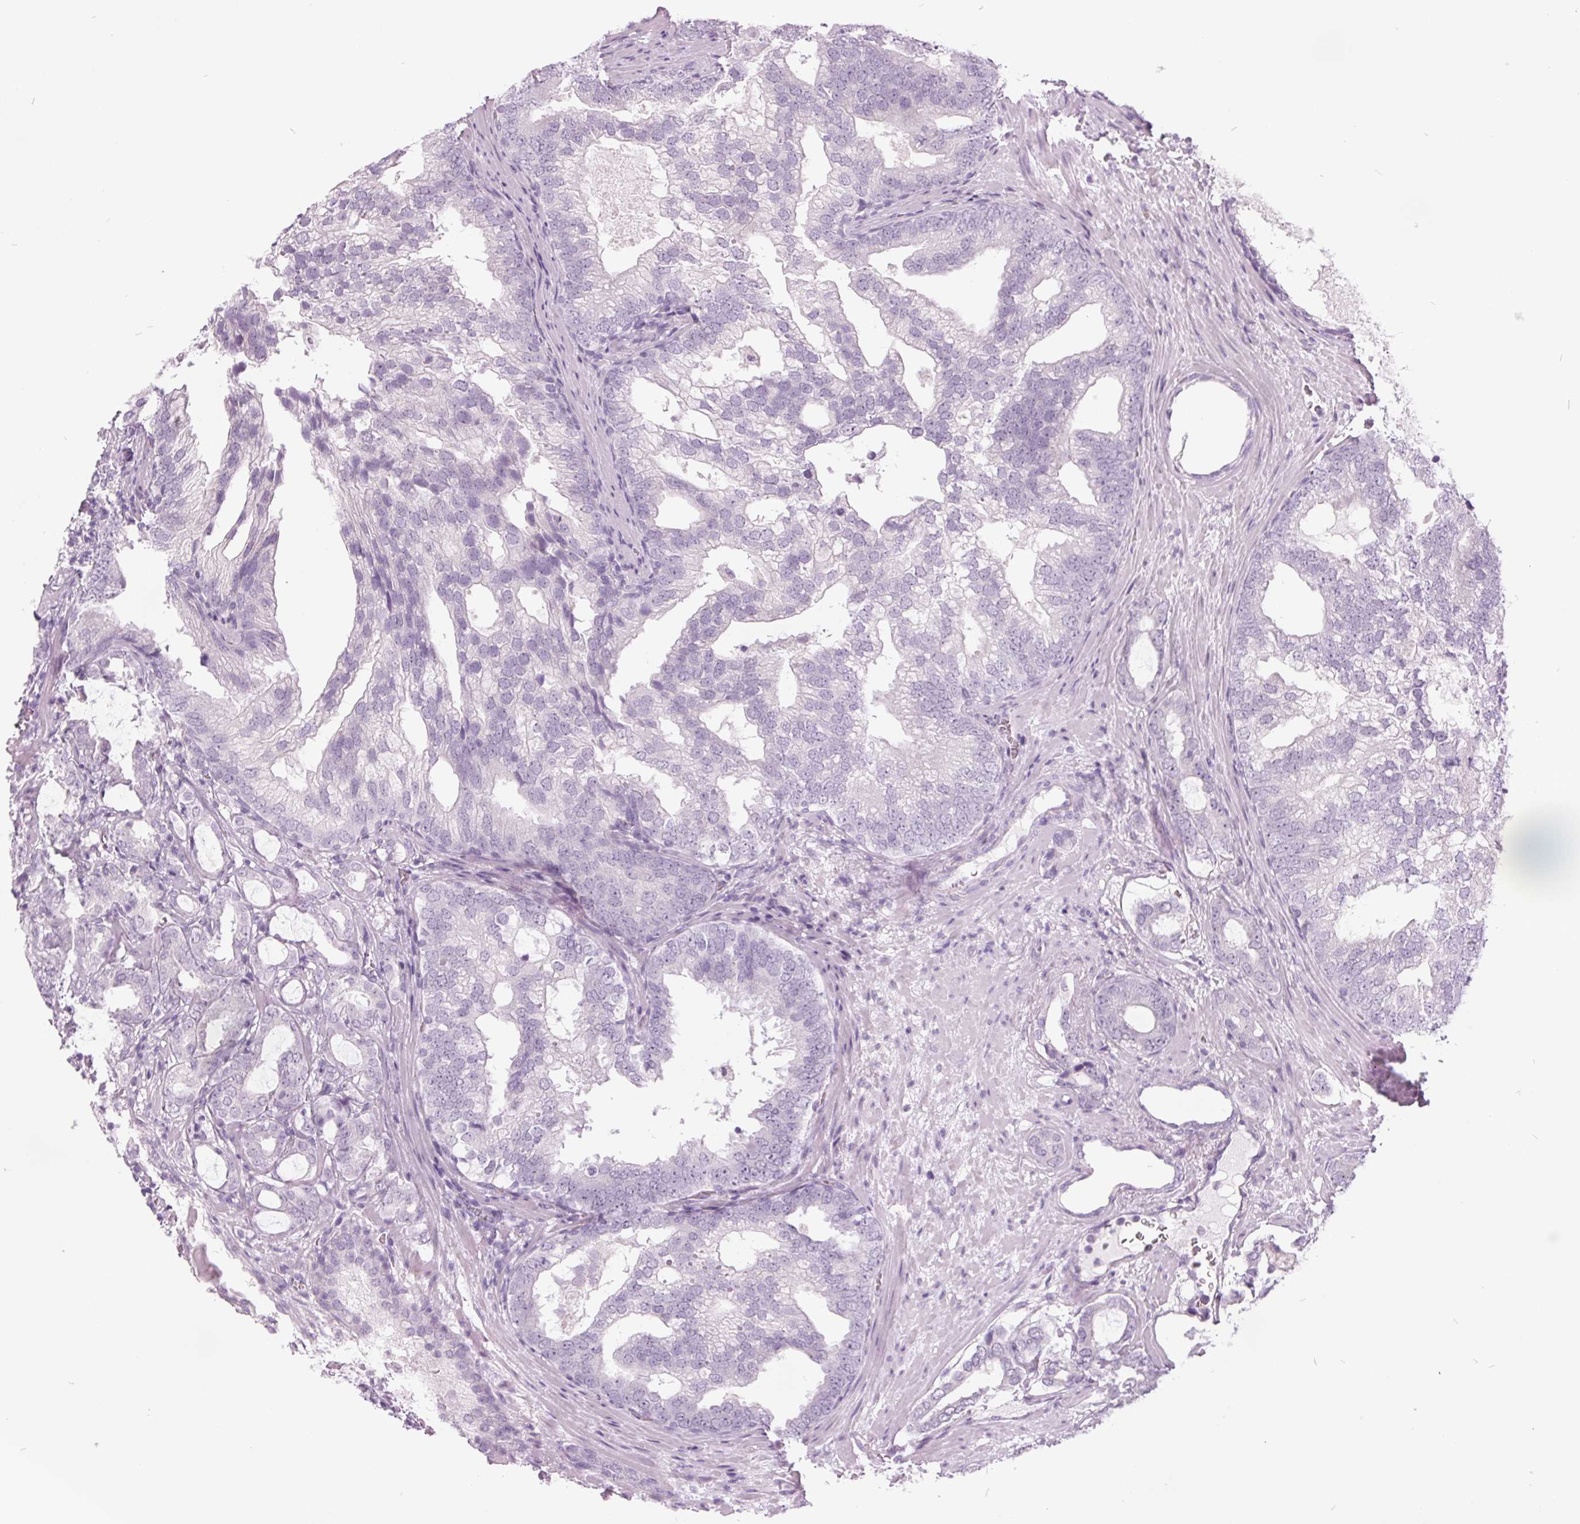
{"staining": {"intensity": "negative", "quantity": "none", "location": "none"}, "tissue": "prostate cancer", "cell_type": "Tumor cells", "image_type": "cancer", "snomed": [{"axis": "morphology", "description": "Adenocarcinoma, High grade"}, {"axis": "topography", "description": "Prostate"}], "caption": "Tumor cells show no significant expression in prostate cancer. Nuclei are stained in blue.", "gene": "ODAD2", "patient": {"sex": "male", "age": 75}}